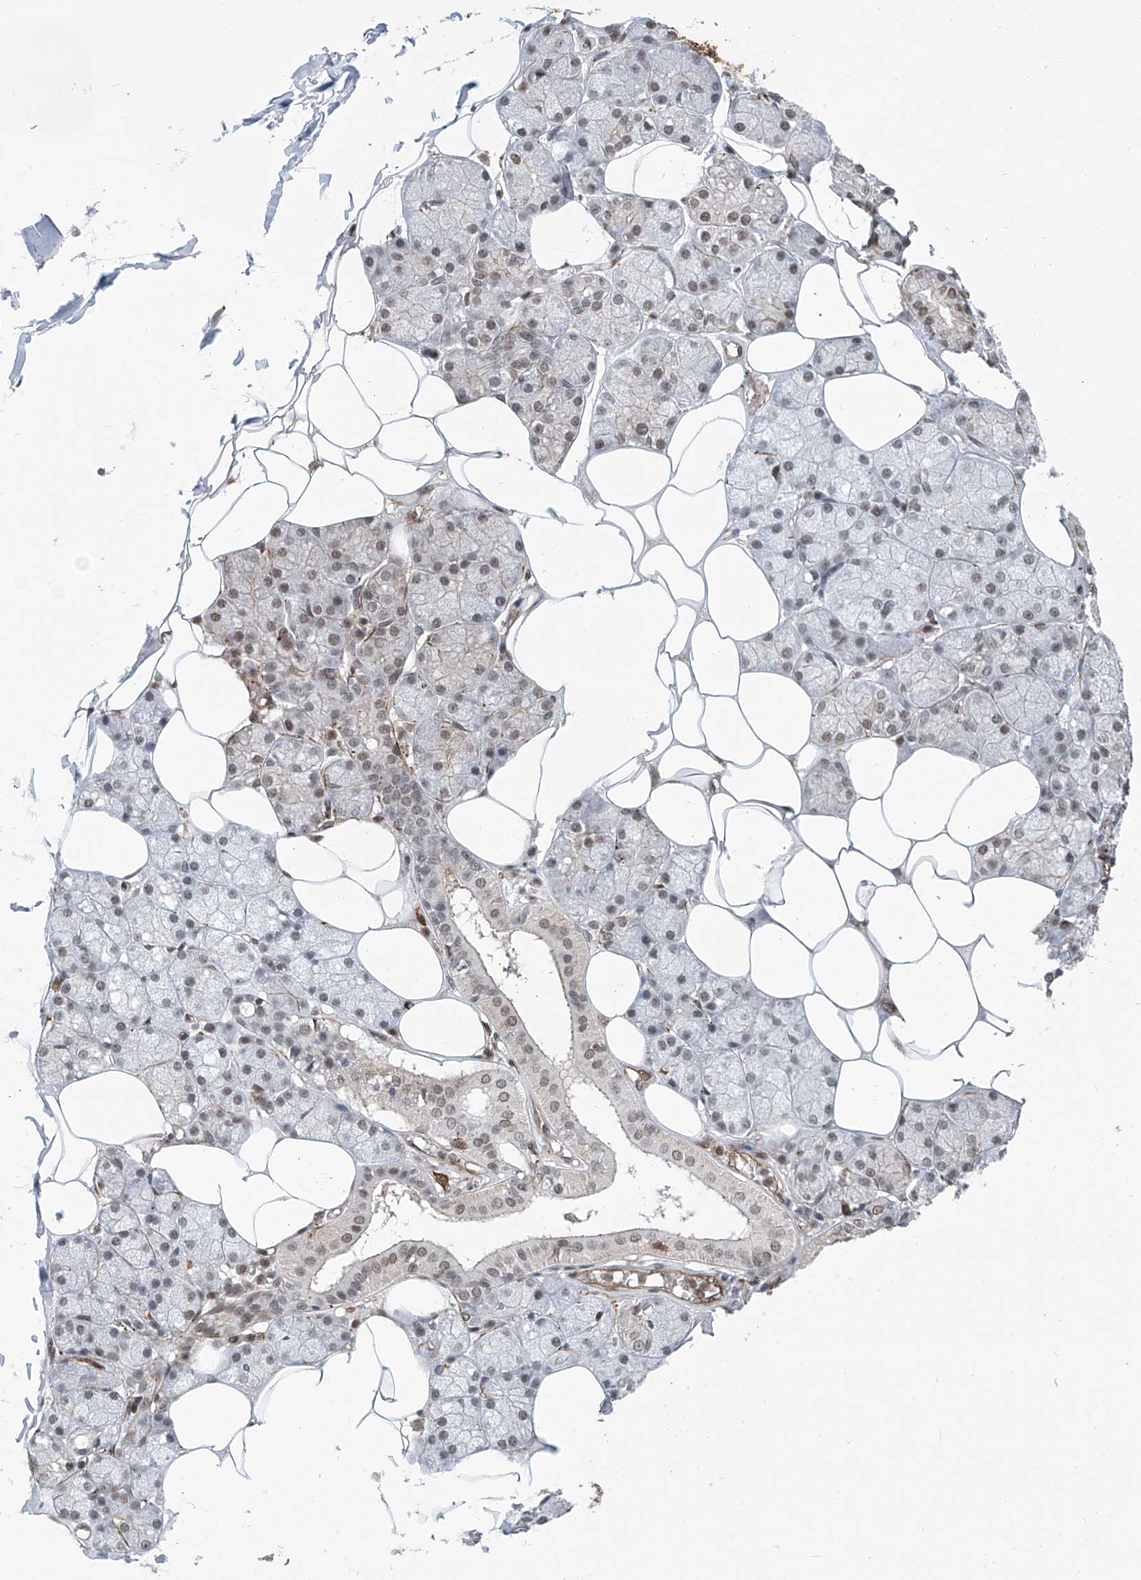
{"staining": {"intensity": "moderate", "quantity": "<25%", "location": "cytoplasmic/membranous,nuclear"}, "tissue": "salivary gland", "cell_type": "Glandular cells", "image_type": "normal", "snomed": [{"axis": "morphology", "description": "Normal tissue, NOS"}, {"axis": "topography", "description": "Salivary gland"}], "caption": "Salivary gland was stained to show a protein in brown. There is low levels of moderate cytoplasmic/membranous,nuclear expression in about <25% of glandular cells. Using DAB (brown) and hematoxylin (blue) stains, captured at high magnification using brightfield microscopy.", "gene": "SDE2", "patient": {"sex": "male", "age": 62}}